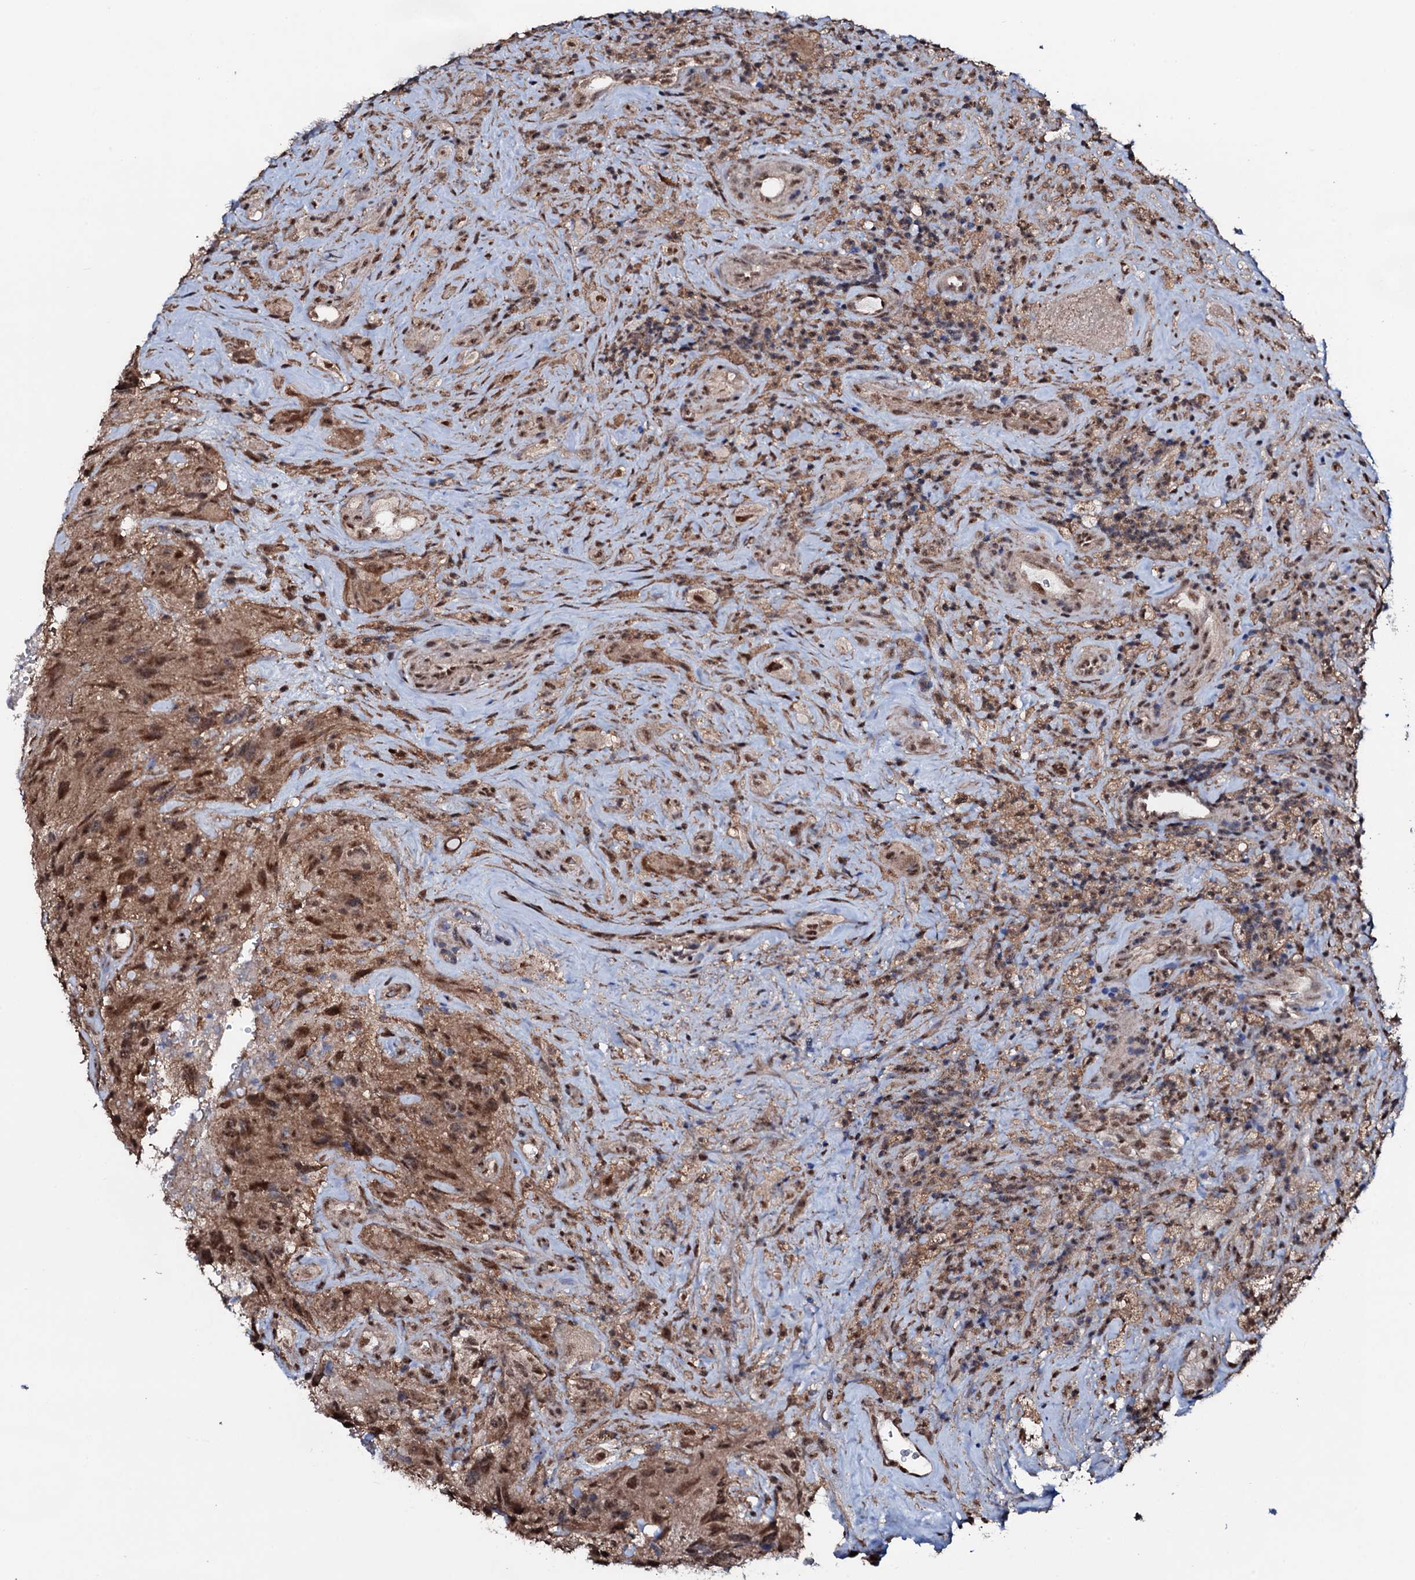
{"staining": {"intensity": "moderate", "quantity": ">75%", "location": "cytoplasmic/membranous"}, "tissue": "glioma", "cell_type": "Tumor cells", "image_type": "cancer", "snomed": [{"axis": "morphology", "description": "Glioma, malignant, High grade"}, {"axis": "topography", "description": "Brain"}], "caption": "Immunohistochemistry (IHC) (DAB (3,3'-diaminobenzidine)) staining of human glioma demonstrates moderate cytoplasmic/membranous protein staining in approximately >75% of tumor cells.", "gene": "COG6", "patient": {"sex": "male", "age": 69}}